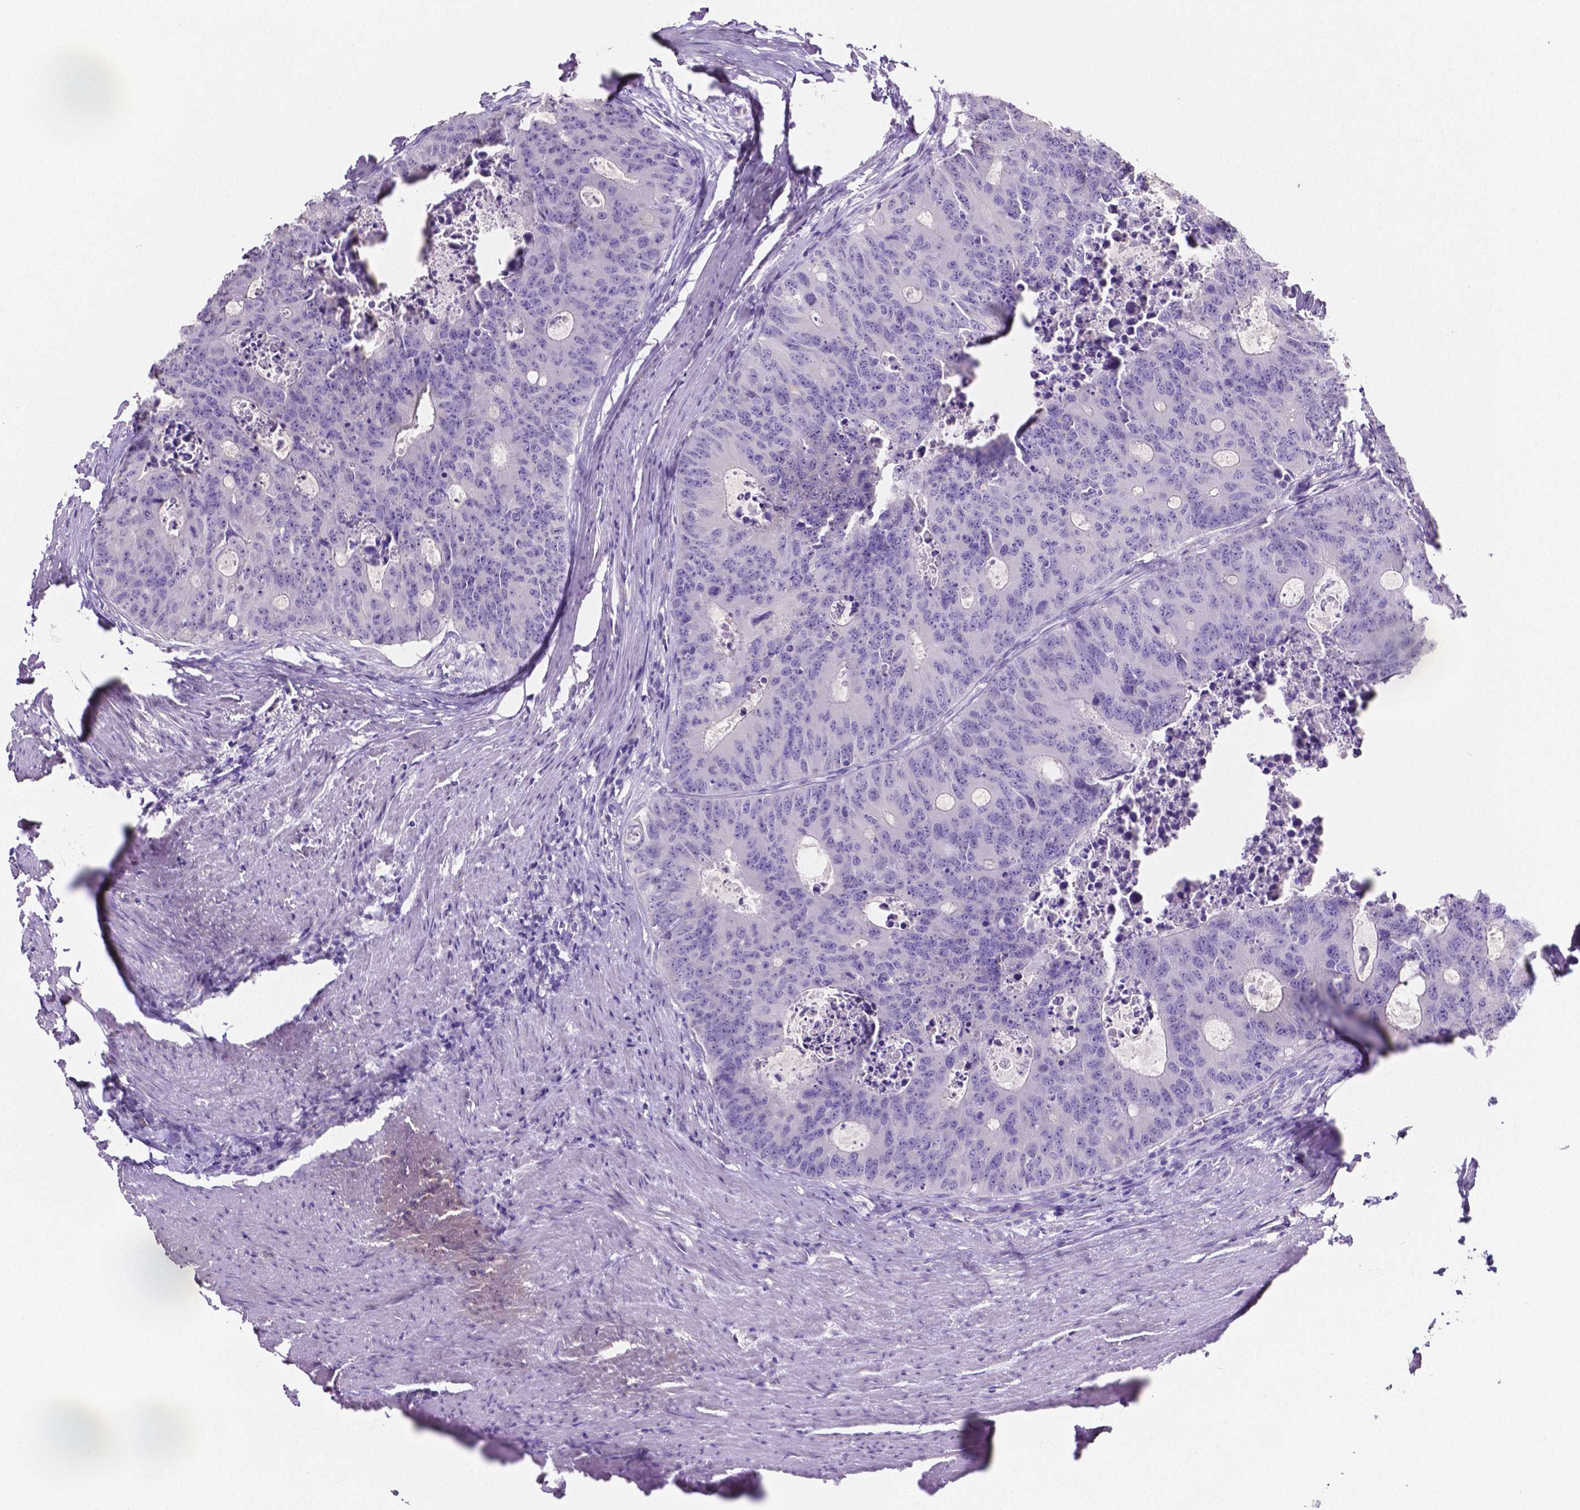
{"staining": {"intensity": "negative", "quantity": "none", "location": "none"}, "tissue": "colorectal cancer", "cell_type": "Tumor cells", "image_type": "cancer", "snomed": [{"axis": "morphology", "description": "Adenocarcinoma, NOS"}, {"axis": "topography", "description": "Colon"}], "caption": "IHC photomicrograph of neoplastic tissue: human colorectal cancer (adenocarcinoma) stained with DAB exhibits no significant protein staining in tumor cells.", "gene": "SLC22A2", "patient": {"sex": "male", "age": 67}}